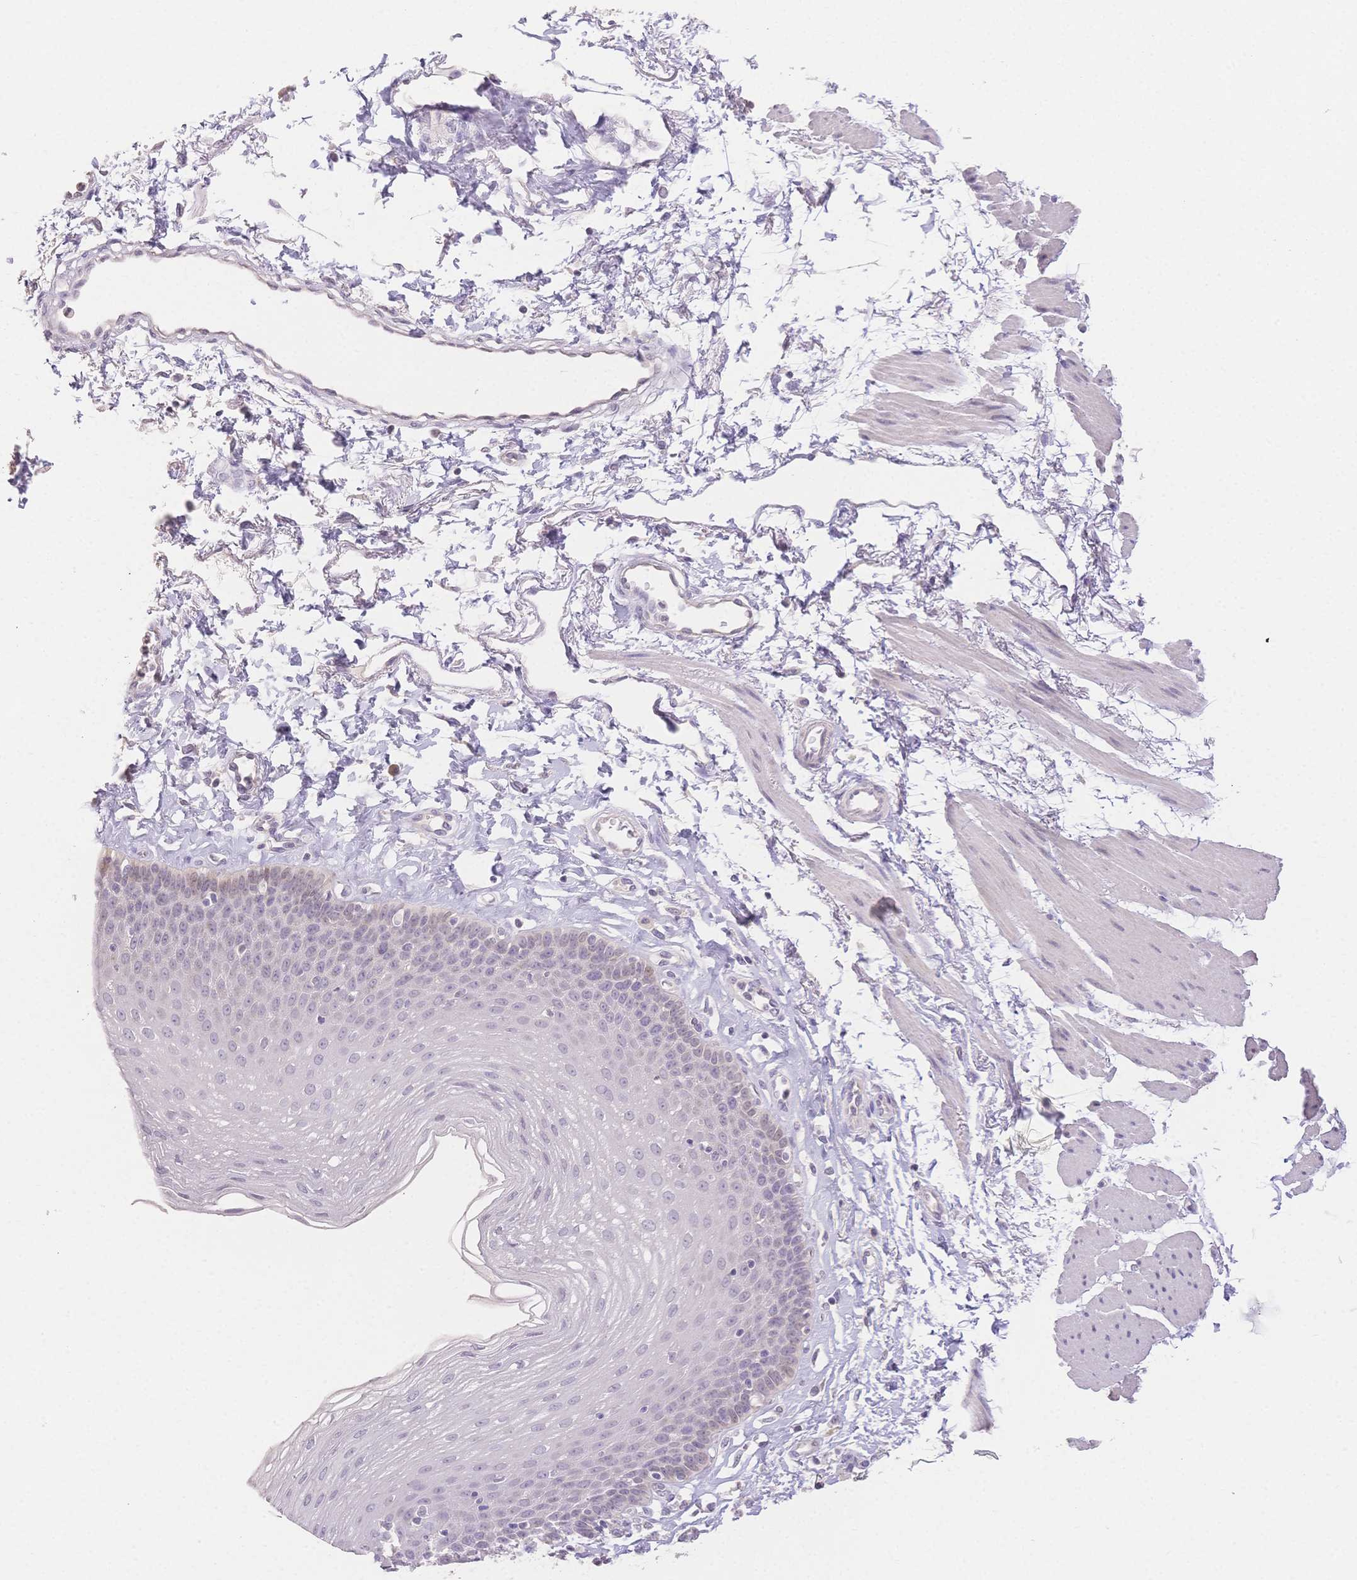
{"staining": {"intensity": "negative", "quantity": "none", "location": "none"}, "tissue": "esophagus", "cell_type": "Squamous epithelial cells", "image_type": "normal", "snomed": [{"axis": "morphology", "description": "Normal tissue, NOS"}, {"axis": "topography", "description": "Esophagus"}], "caption": "This is an immunohistochemistry (IHC) photomicrograph of benign esophagus. There is no staining in squamous epithelial cells.", "gene": "SUV39H2", "patient": {"sex": "female", "age": 81}}